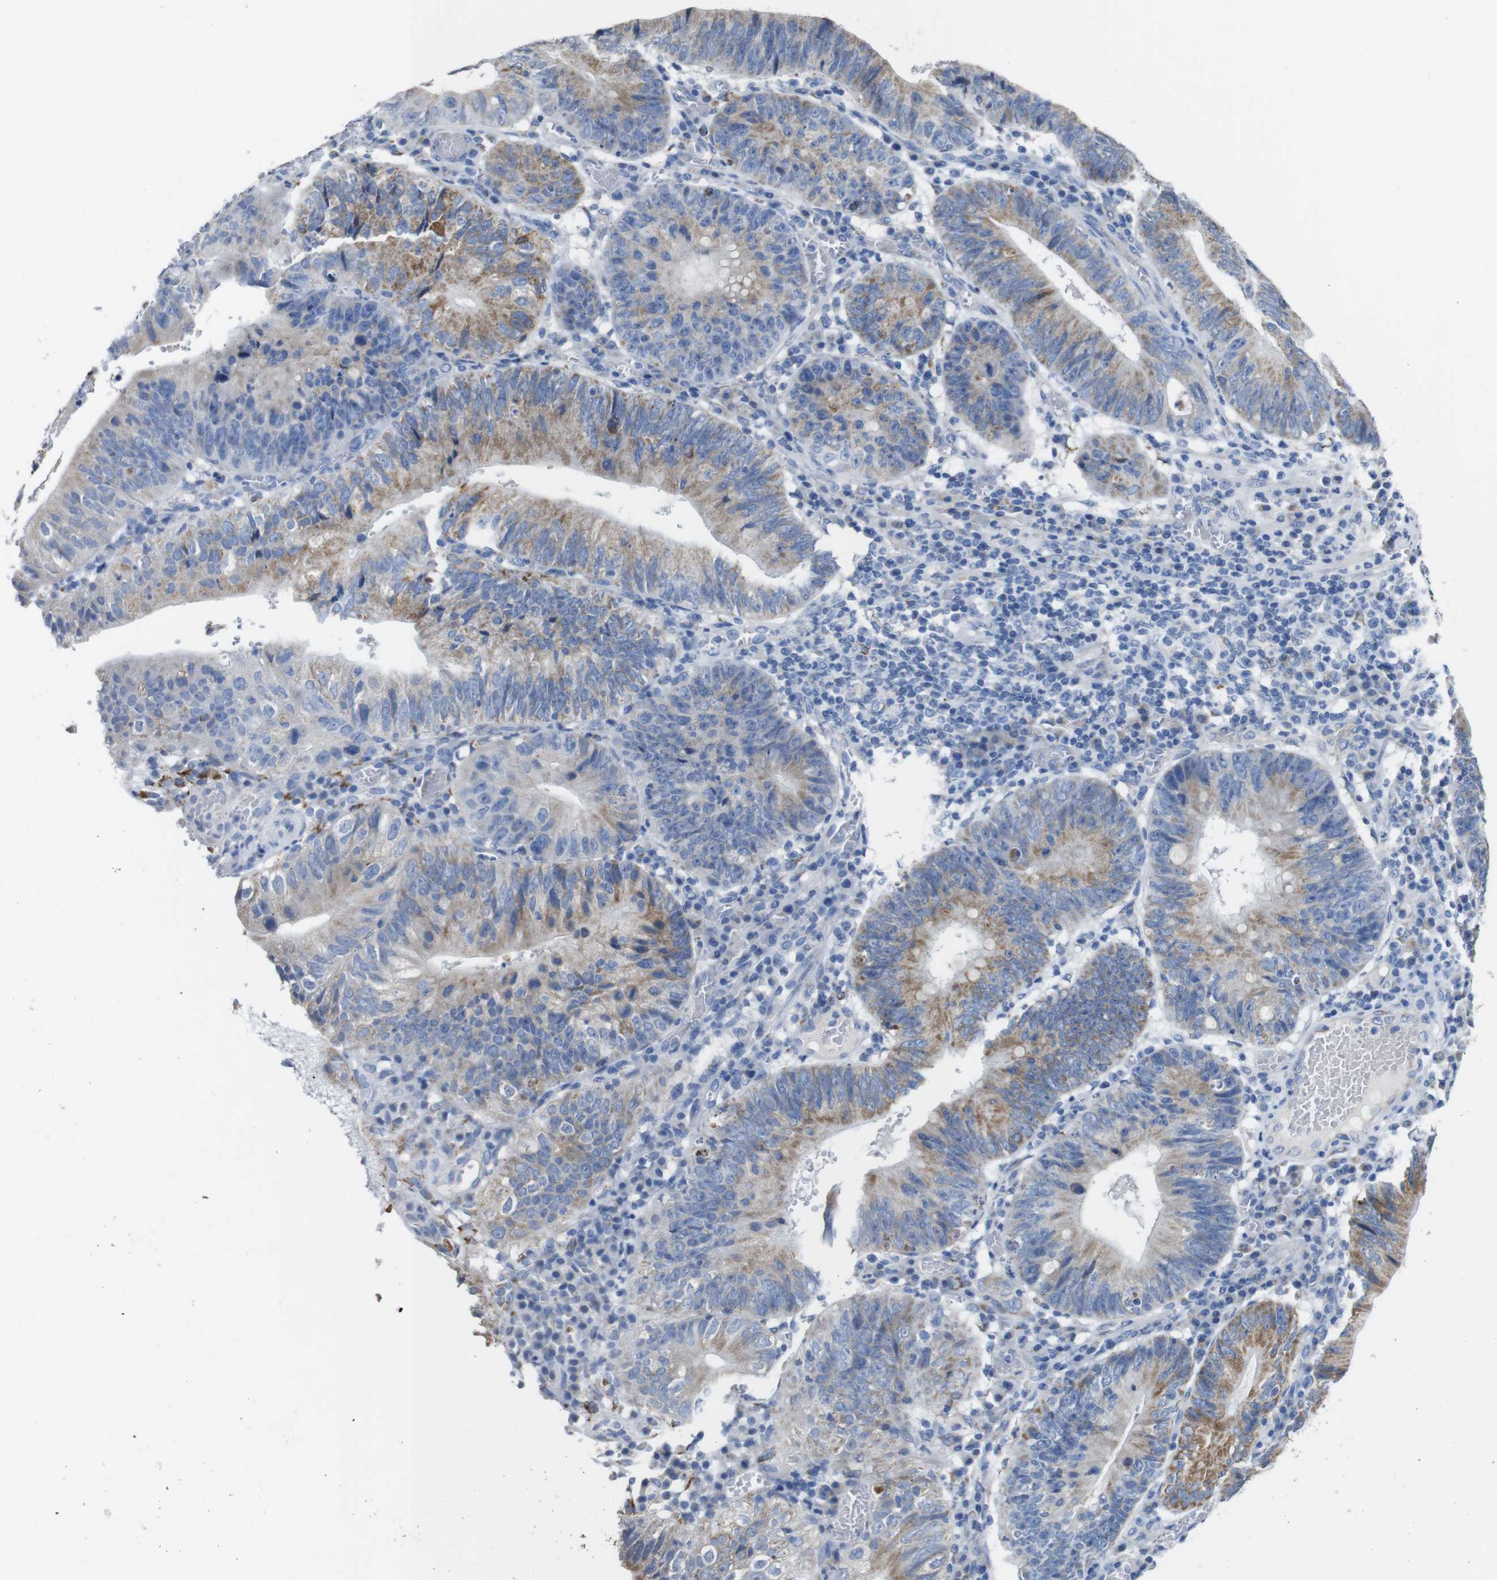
{"staining": {"intensity": "moderate", "quantity": "25%-75%", "location": "cytoplasmic/membranous"}, "tissue": "stomach cancer", "cell_type": "Tumor cells", "image_type": "cancer", "snomed": [{"axis": "morphology", "description": "Adenocarcinoma, NOS"}, {"axis": "topography", "description": "Stomach"}], "caption": "The immunohistochemical stain labels moderate cytoplasmic/membranous positivity in tumor cells of stomach cancer (adenocarcinoma) tissue. The staining was performed using DAB, with brown indicating positive protein expression. Nuclei are stained blue with hematoxylin.", "gene": "MAOA", "patient": {"sex": "male", "age": 59}}